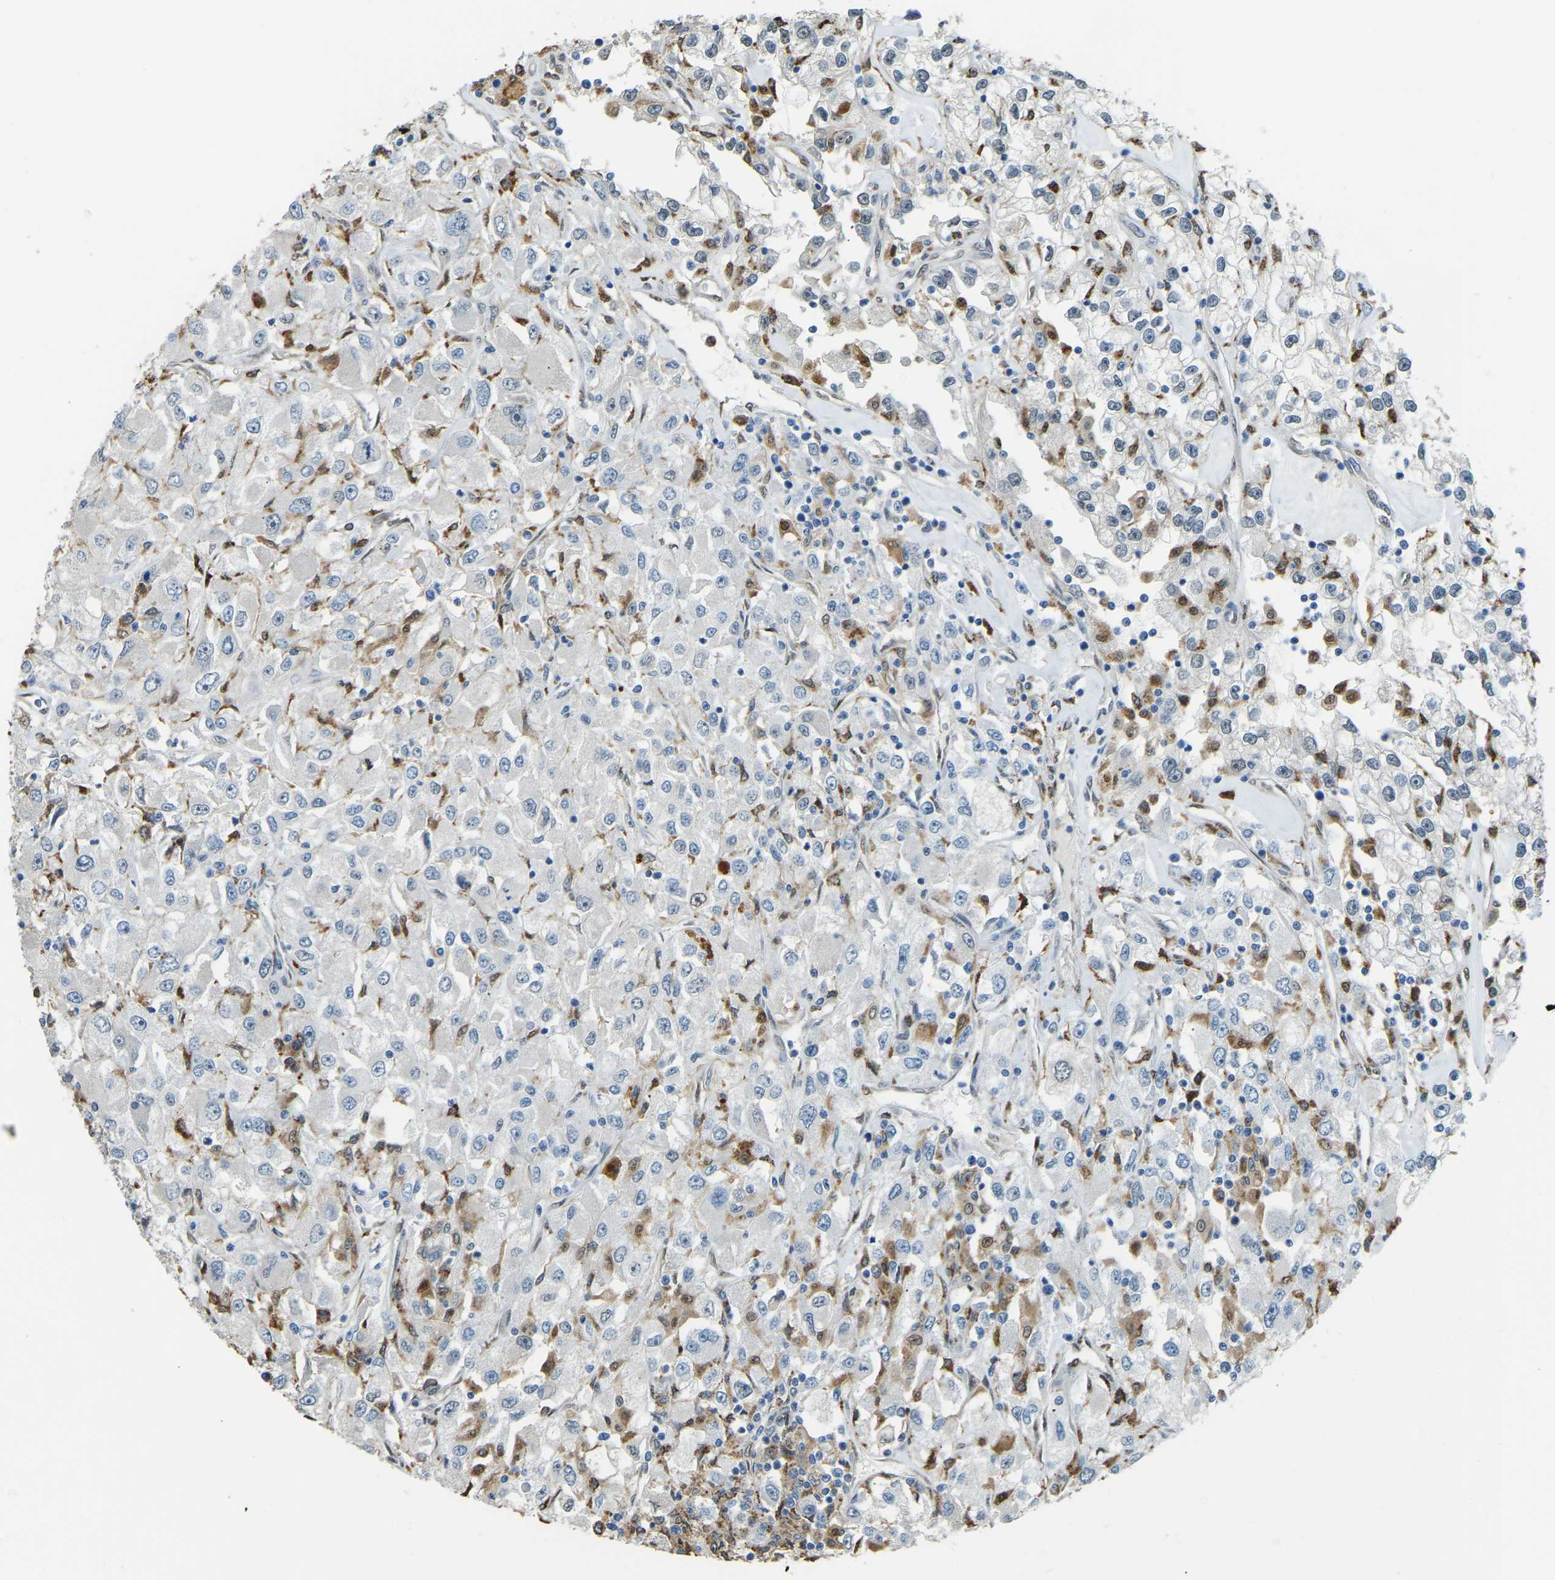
{"staining": {"intensity": "negative", "quantity": "none", "location": "none"}, "tissue": "renal cancer", "cell_type": "Tumor cells", "image_type": "cancer", "snomed": [{"axis": "morphology", "description": "Adenocarcinoma, NOS"}, {"axis": "topography", "description": "Kidney"}], "caption": "Tumor cells show no significant positivity in renal adenocarcinoma. (DAB immunohistochemistry, high magnification).", "gene": "NANS", "patient": {"sex": "female", "age": 52}}